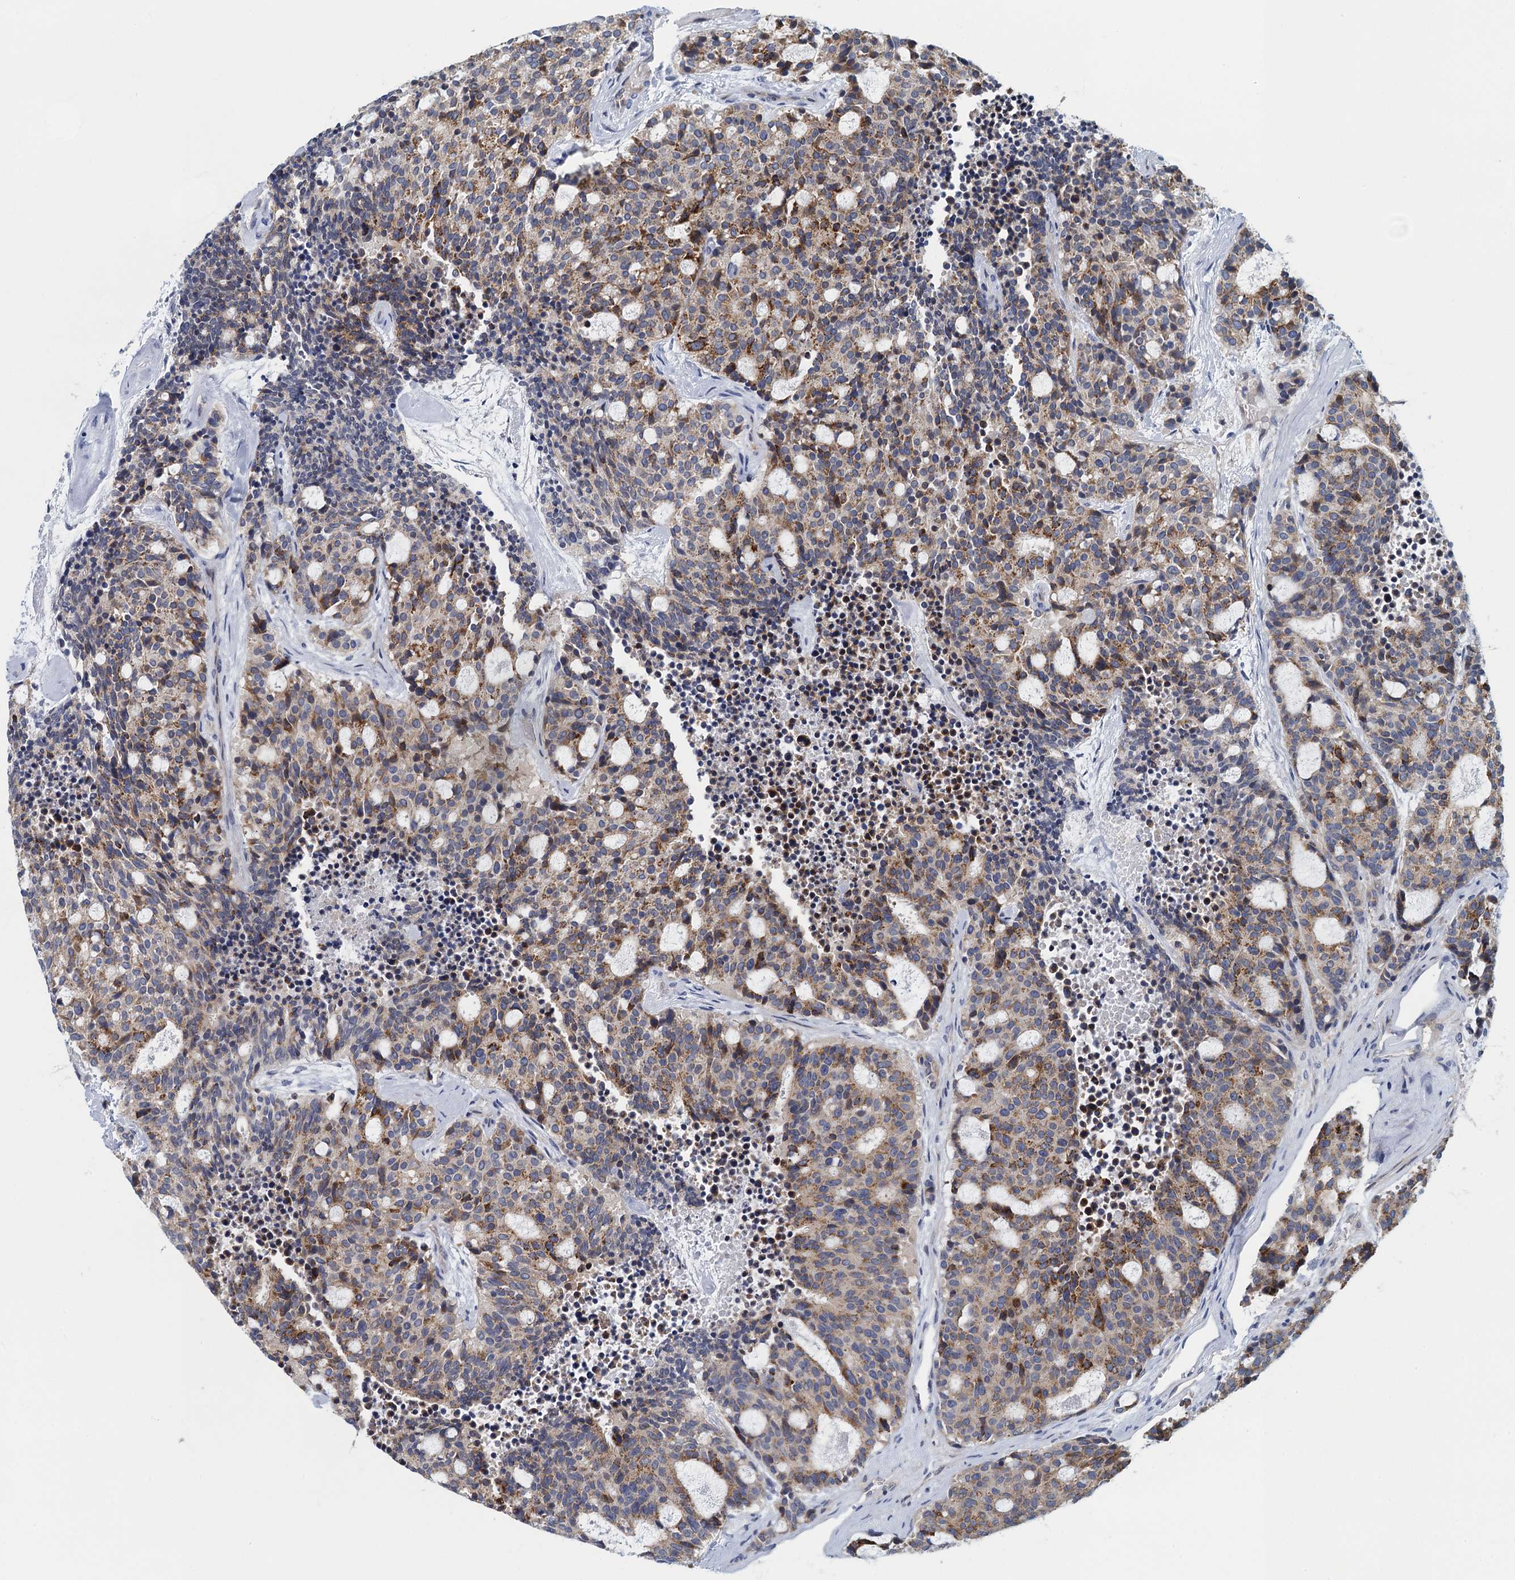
{"staining": {"intensity": "moderate", "quantity": "25%-75%", "location": "cytoplasmic/membranous"}, "tissue": "carcinoid", "cell_type": "Tumor cells", "image_type": "cancer", "snomed": [{"axis": "morphology", "description": "Carcinoid, malignant, NOS"}, {"axis": "topography", "description": "Pancreas"}], "caption": "Immunohistochemical staining of carcinoid (malignant) reveals moderate cytoplasmic/membranous protein expression in approximately 25%-75% of tumor cells.", "gene": "NCKAP1L", "patient": {"sex": "female", "age": 54}}